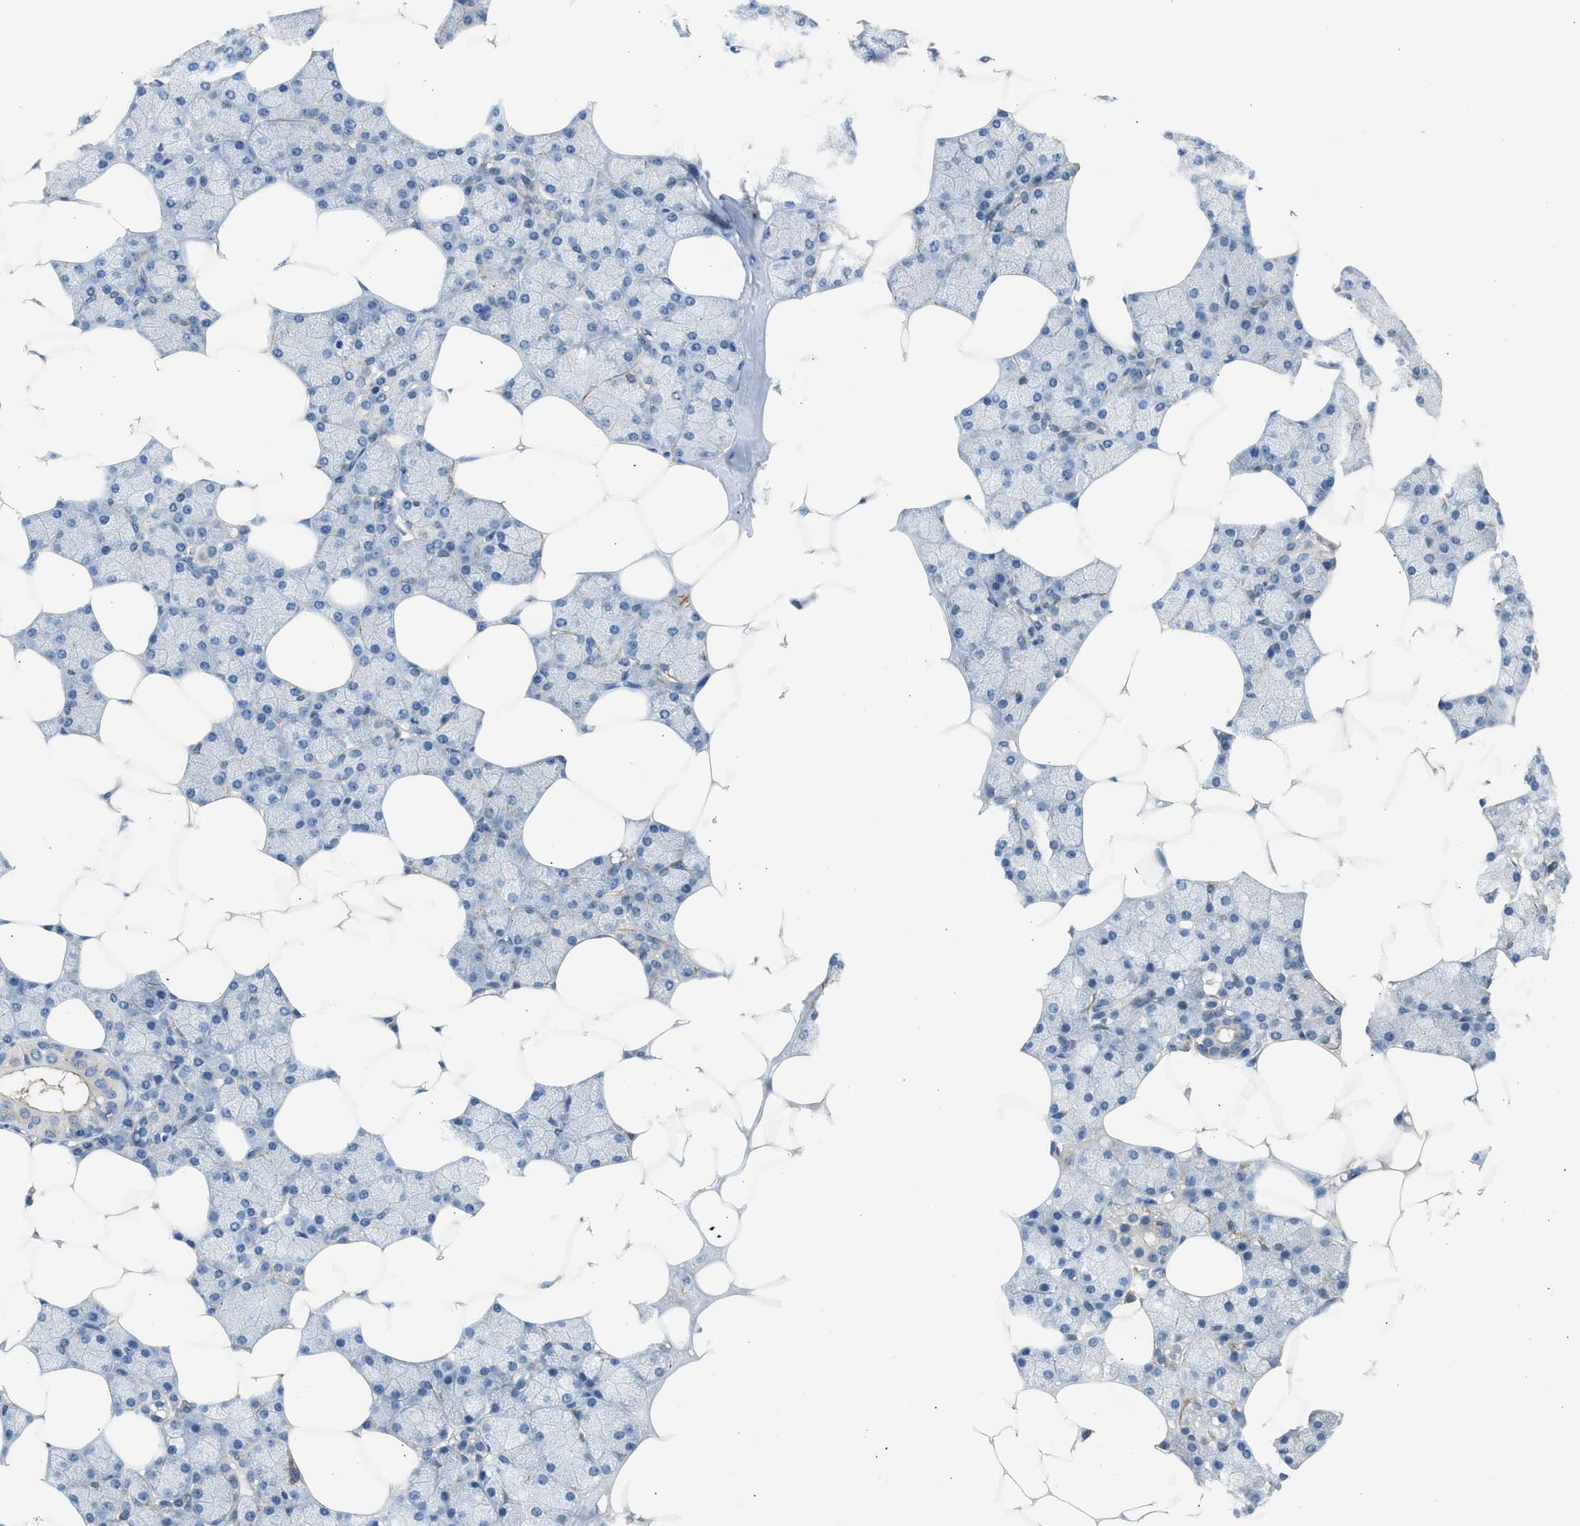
{"staining": {"intensity": "moderate", "quantity": "<25%", "location": "cytoplasmic/membranous"}, "tissue": "salivary gland", "cell_type": "Glandular cells", "image_type": "normal", "snomed": [{"axis": "morphology", "description": "Normal tissue, NOS"}, {"axis": "topography", "description": "Salivary gland"}], "caption": "Immunohistochemical staining of unremarkable salivary gland displays <25% levels of moderate cytoplasmic/membranous protein expression in approximately <25% of glandular cells.", "gene": "PCNX3", "patient": {"sex": "male", "age": 62}}